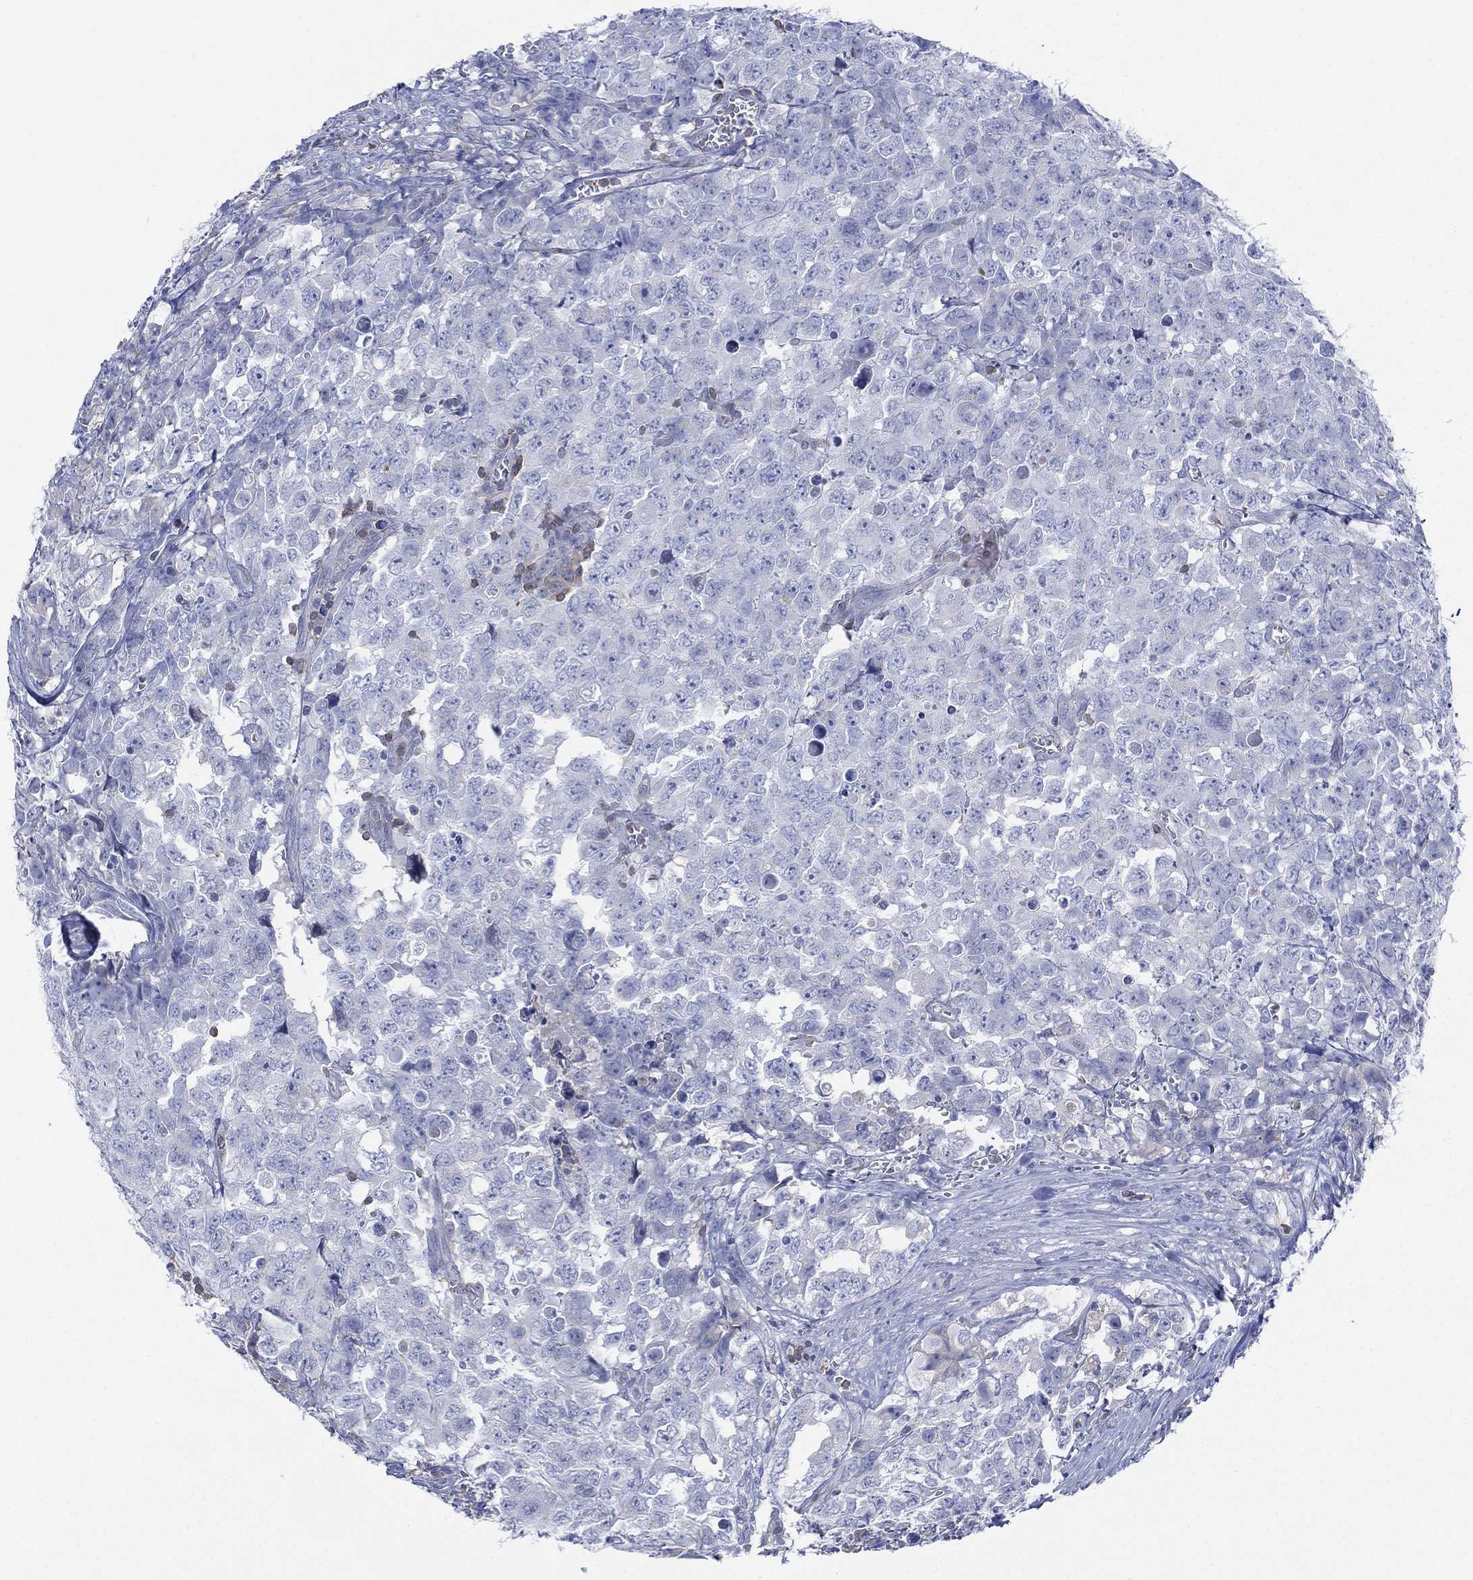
{"staining": {"intensity": "negative", "quantity": "none", "location": "none"}, "tissue": "testis cancer", "cell_type": "Tumor cells", "image_type": "cancer", "snomed": [{"axis": "morphology", "description": "Carcinoma, Embryonal, NOS"}, {"axis": "topography", "description": "Testis"}], "caption": "Tumor cells show no significant positivity in embryonal carcinoma (testis).", "gene": "SEPTIN1", "patient": {"sex": "male", "age": 23}}